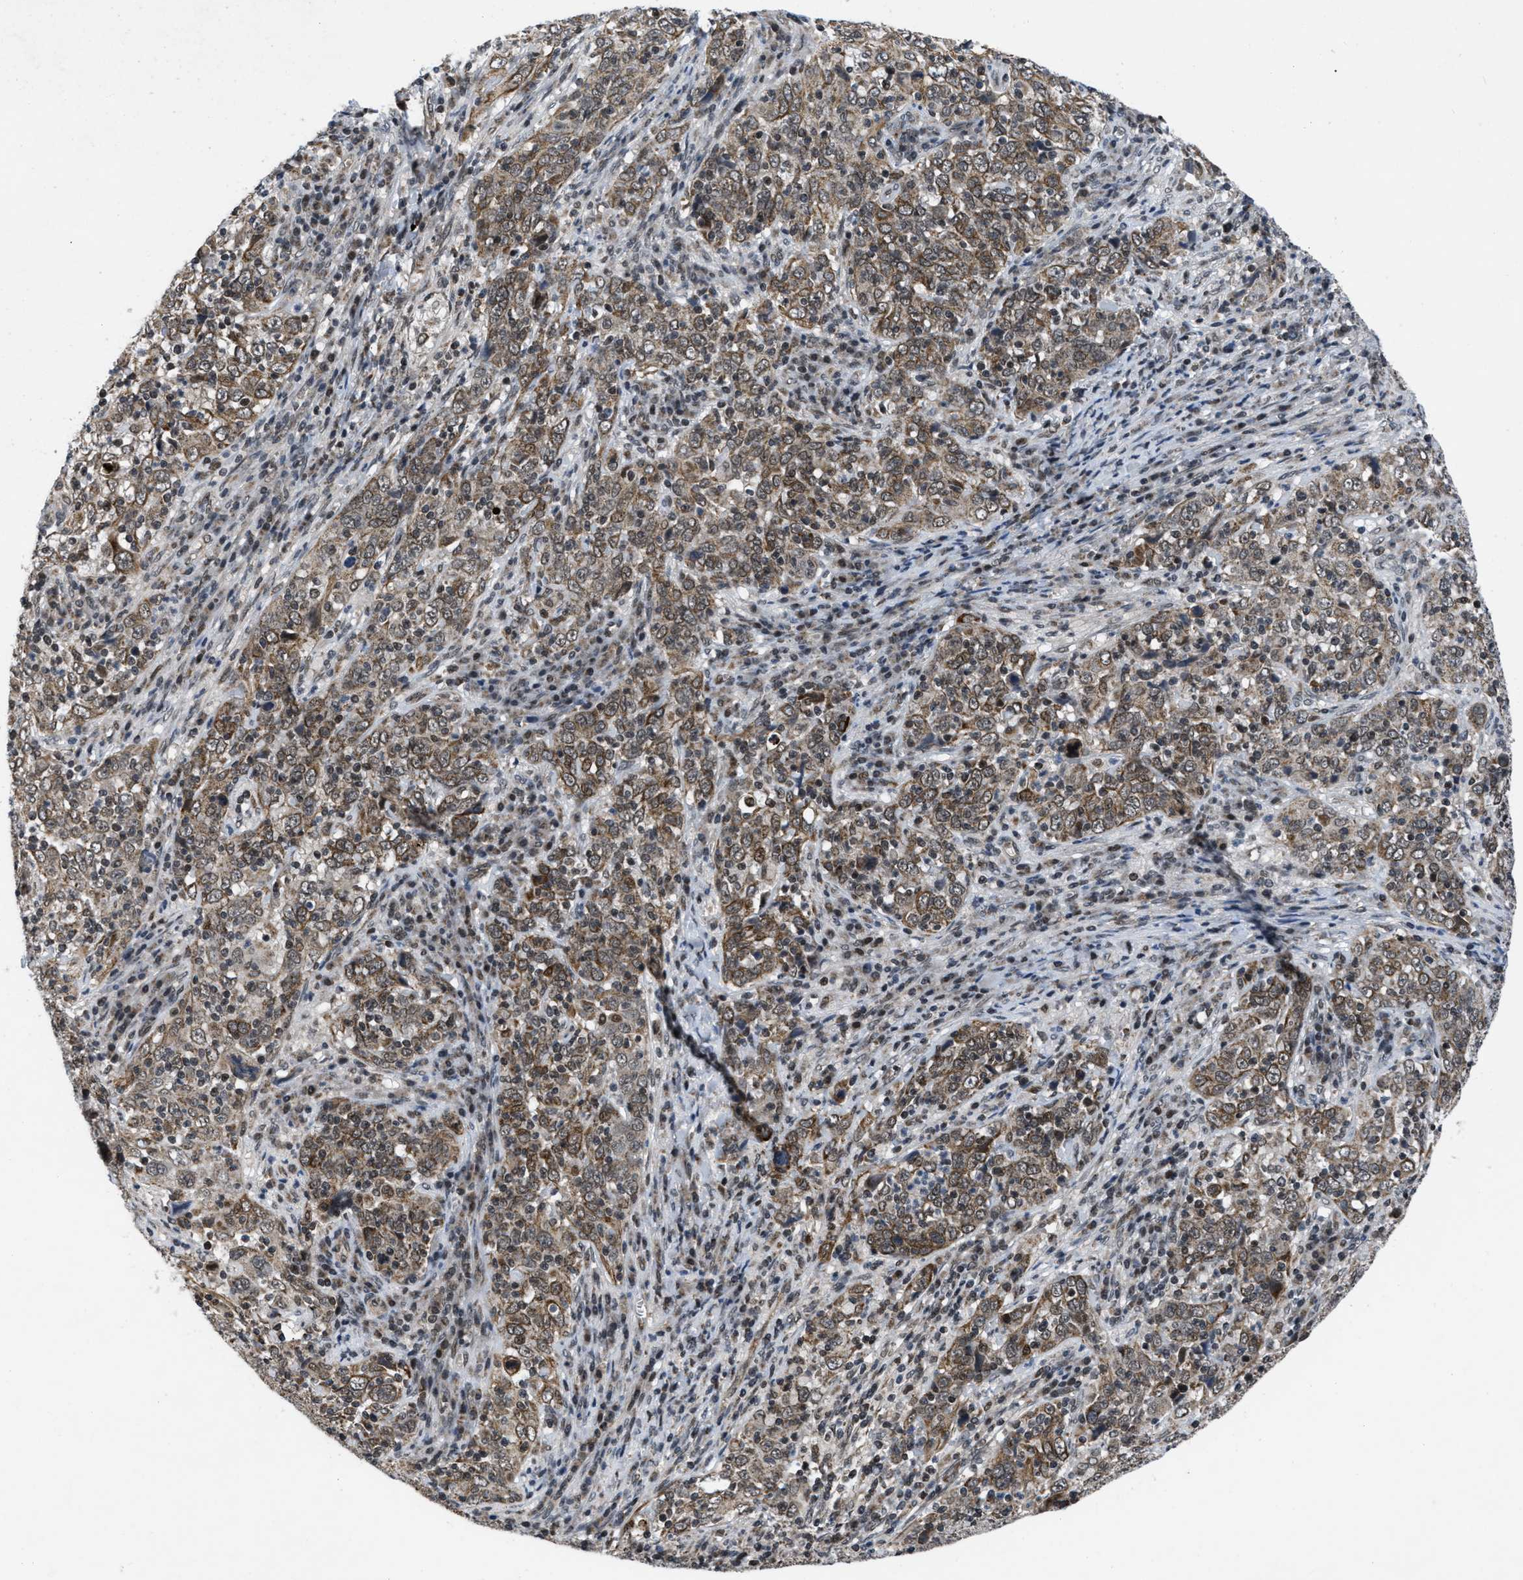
{"staining": {"intensity": "weak", "quantity": ">75%", "location": "cytoplasmic/membranous,nuclear"}, "tissue": "cervical cancer", "cell_type": "Tumor cells", "image_type": "cancer", "snomed": [{"axis": "morphology", "description": "Squamous cell carcinoma, NOS"}, {"axis": "topography", "description": "Cervix"}], "caption": "Cervical cancer stained with DAB (3,3'-diaminobenzidine) IHC displays low levels of weak cytoplasmic/membranous and nuclear expression in approximately >75% of tumor cells.", "gene": "ZNHIT1", "patient": {"sex": "female", "age": 46}}